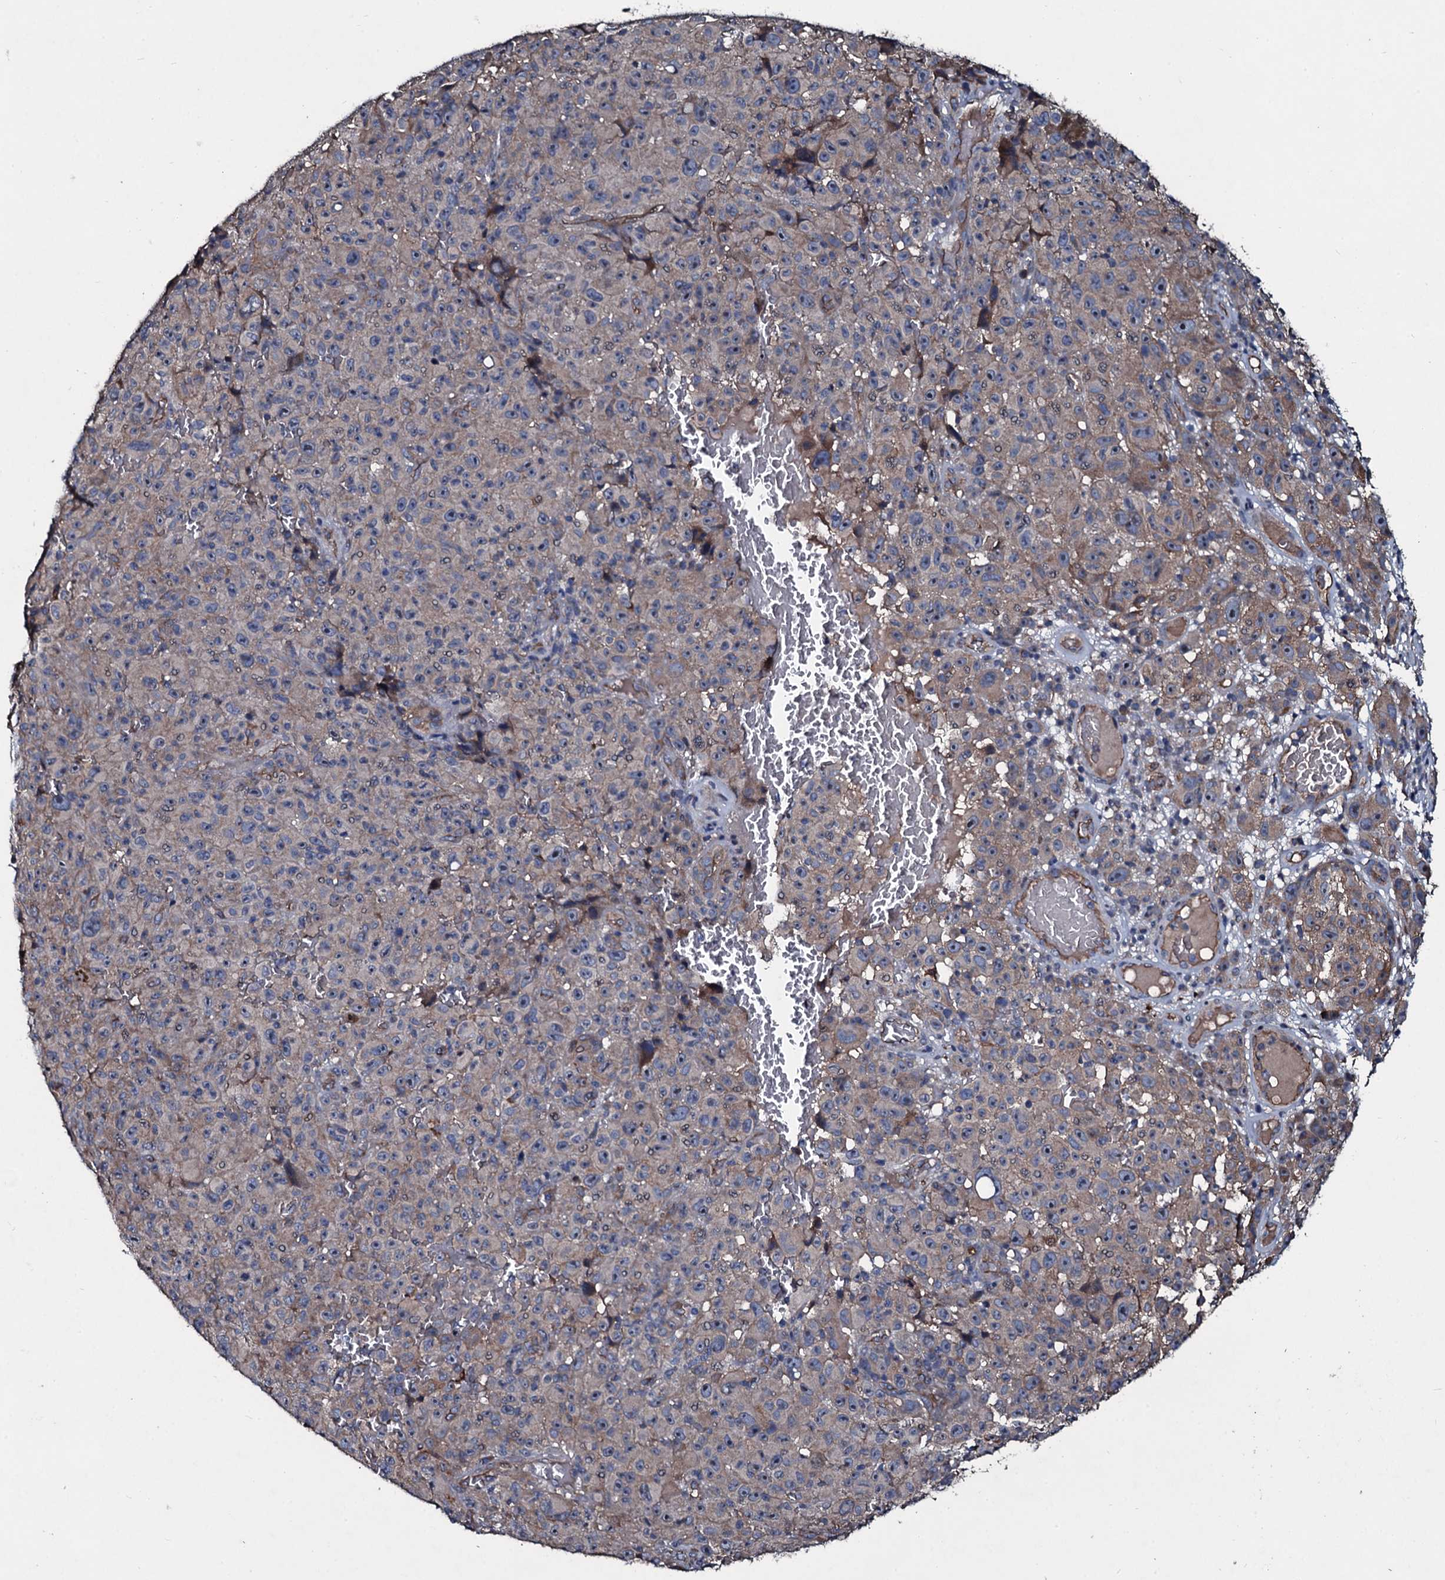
{"staining": {"intensity": "weak", "quantity": "25%-75%", "location": "cytoplasmic/membranous"}, "tissue": "melanoma", "cell_type": "Tumor cells", "image_type": "cancer", "snomed": [{"axis": "morphology", "description": "Malignant melanoma, NOS"}, {"axis": "topography", "description": "Skin"}], "caption": "Immunohistochemical staining of melanoma exhibits low levels of weak cytoplasmic/membranous protein expression in about 25%-75% of tumor cells. (DAB IHC with brightfield microscopy, high magnification).", "gene": "DMAC2", "patient": {"sex": "female", "age": 82}}